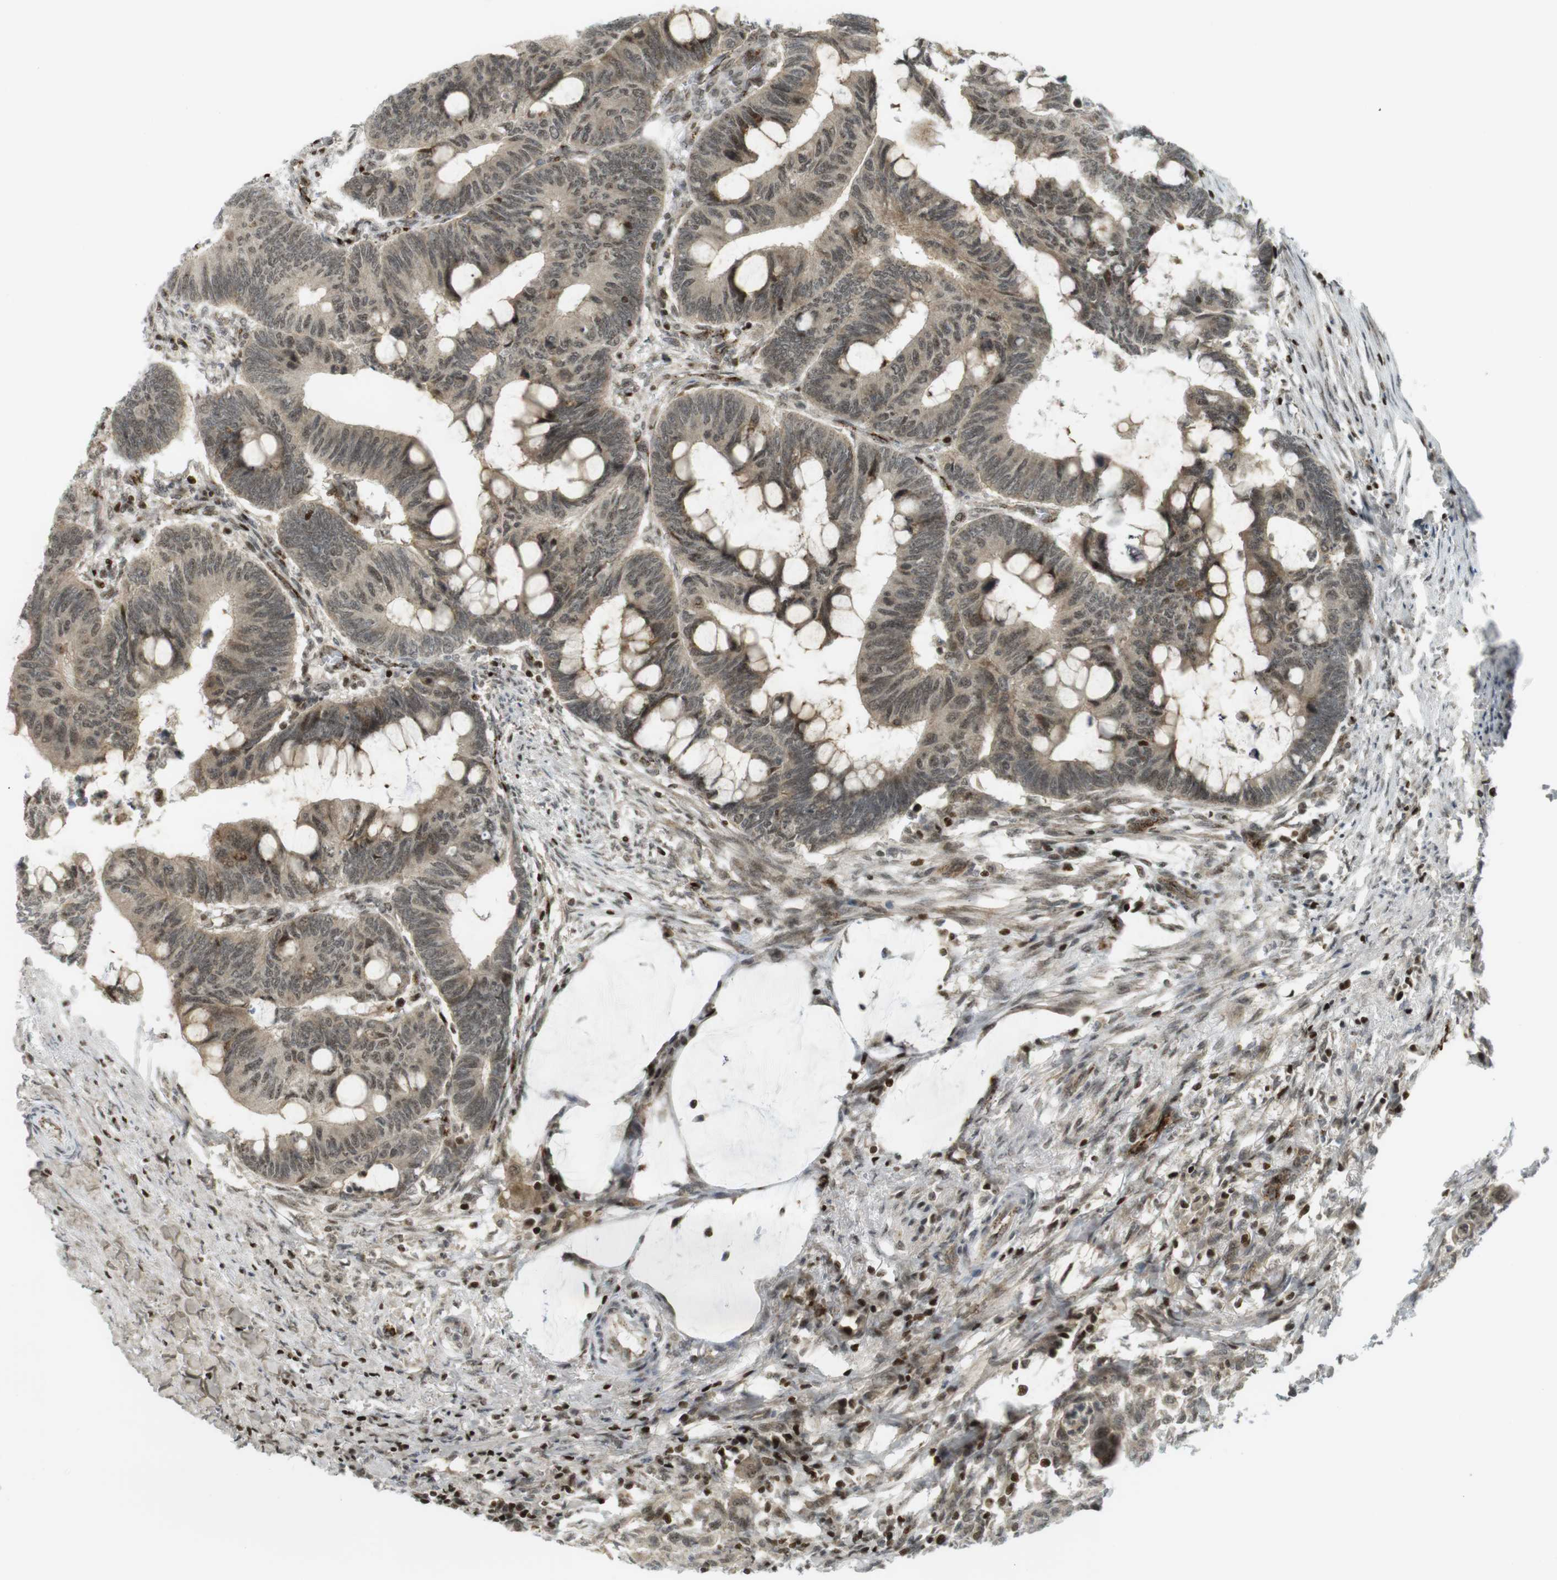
{"staining": {"intensity": "moderate", "quantity": ">75%", "location": "cytoplasmic/membranous,nuclear"}, "tissue": "colorectal cancer", "cell_type": "Tumor cells", "image_type": "cancer", "snomed": [{"axis": "morphology", "description": "Normal tissue, NOS"}, {"axis": "morphology", "description": "Adenocarcinoma, NOS"}, {"axis": "topography", "description": "Rectum"}, {"axis": "topography", "description": "Peripheral nerve tissue"}], "caption": "An image of human colorectal cancer (adenocarcinoma) stained for a protein reveals moderate cytoplasmic/membranous and nuclear brown staining in tumor cells.", "gene": "PPP1R13B", "patient": {"sex": "male", "age": 92}}